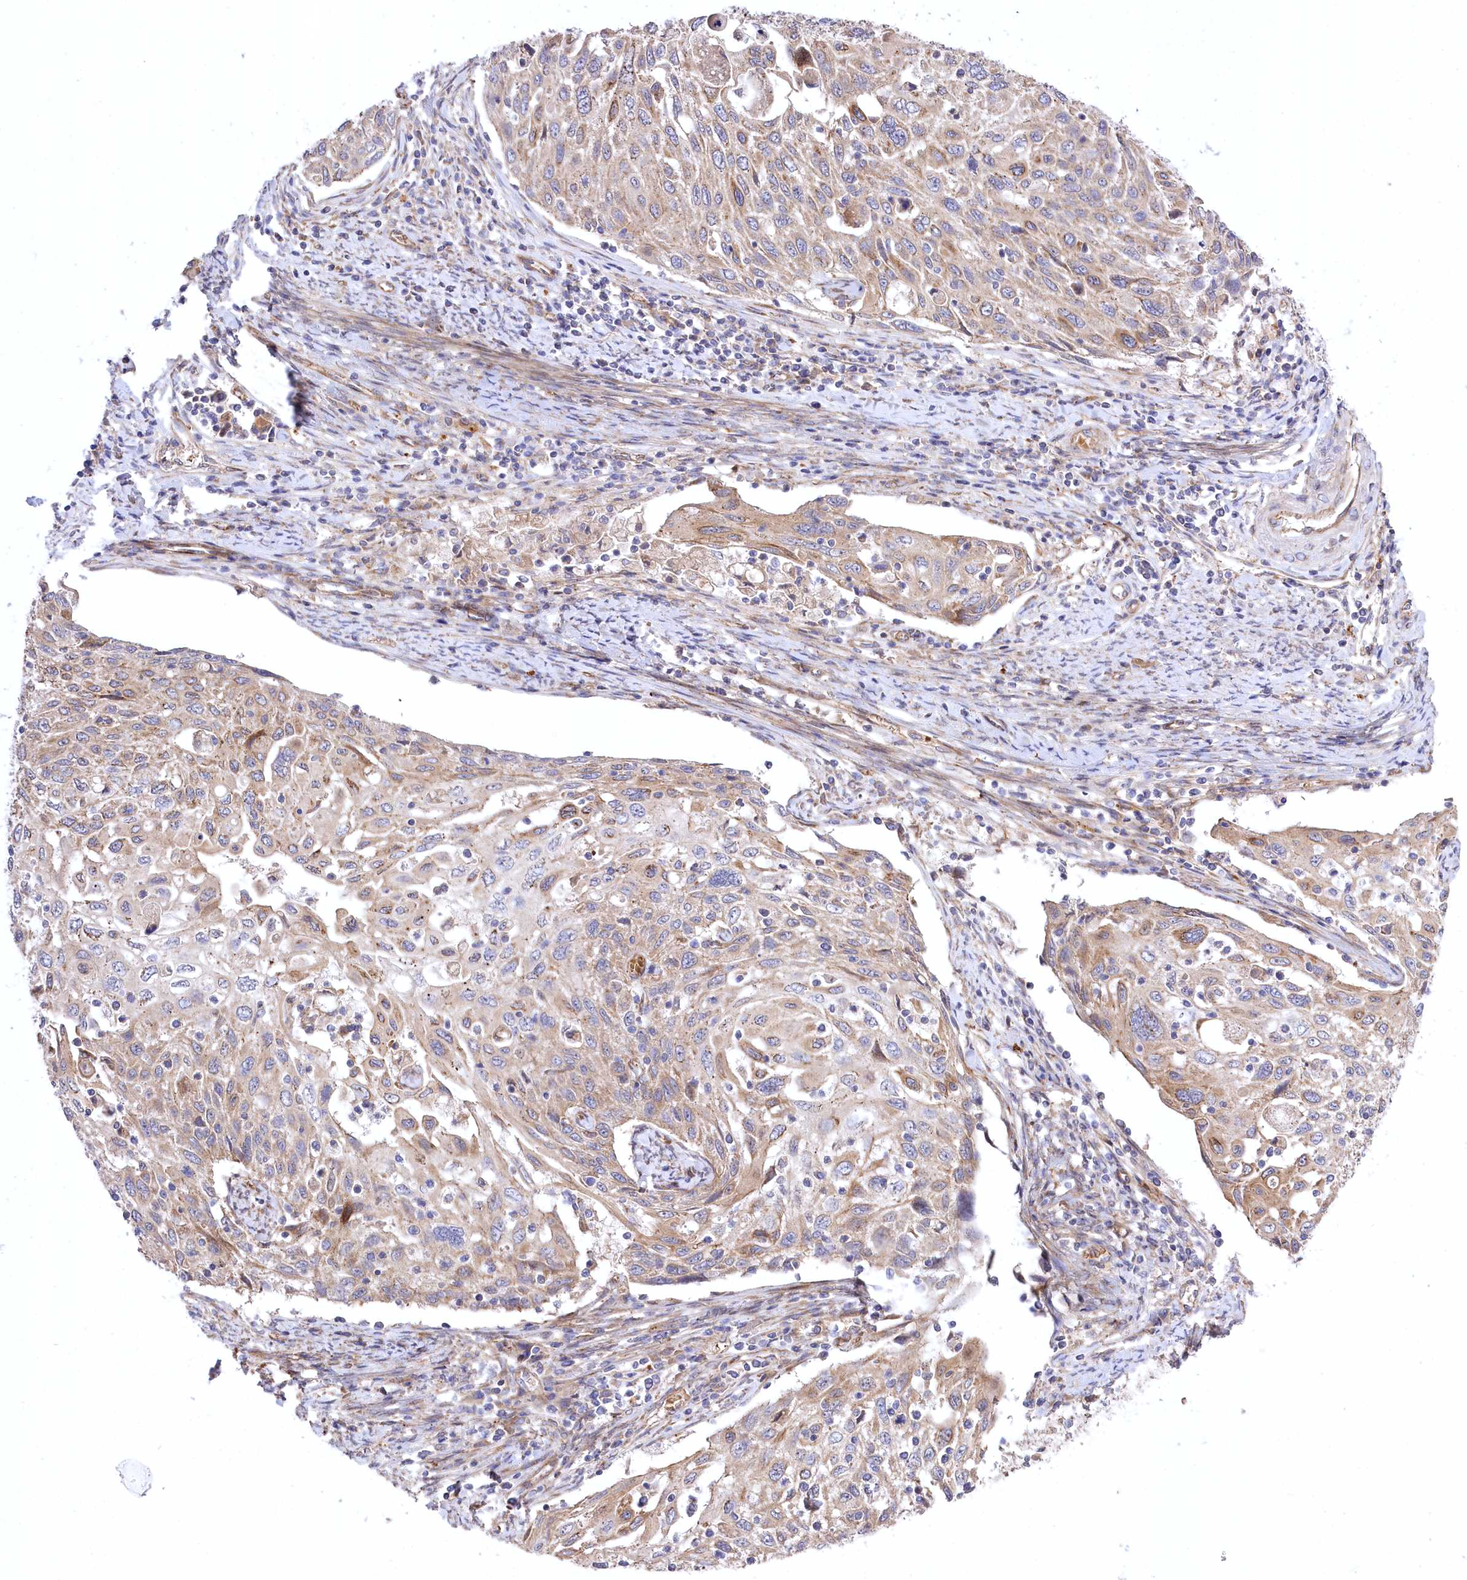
{"staining": {"intensity": "weak", "quantity": ">75%", "location": "cytoplasmic/membranous"}, "tissue": "cervical cancer", "cell_type": "Tumor cells", "image_type": "cancer", "snomed": [{"axis": "morphology", "description": "Squamous cell carcinoma, NOS"}, {"axis": "topography", "description": "Cervix"}], "caption": "Immunohistochemistry (IHC) micrograph of neoplastic tissue: human cervical cancer stained using immunohistochemistry reveals low levels of weak protein expression localized specifically in the cytoplasmic/membranous of tumor cells, appearing as a cytoplasmic/membranous brown color.", "gene": "TRUB1", "patient": {"sex": "female", "age": 70}}